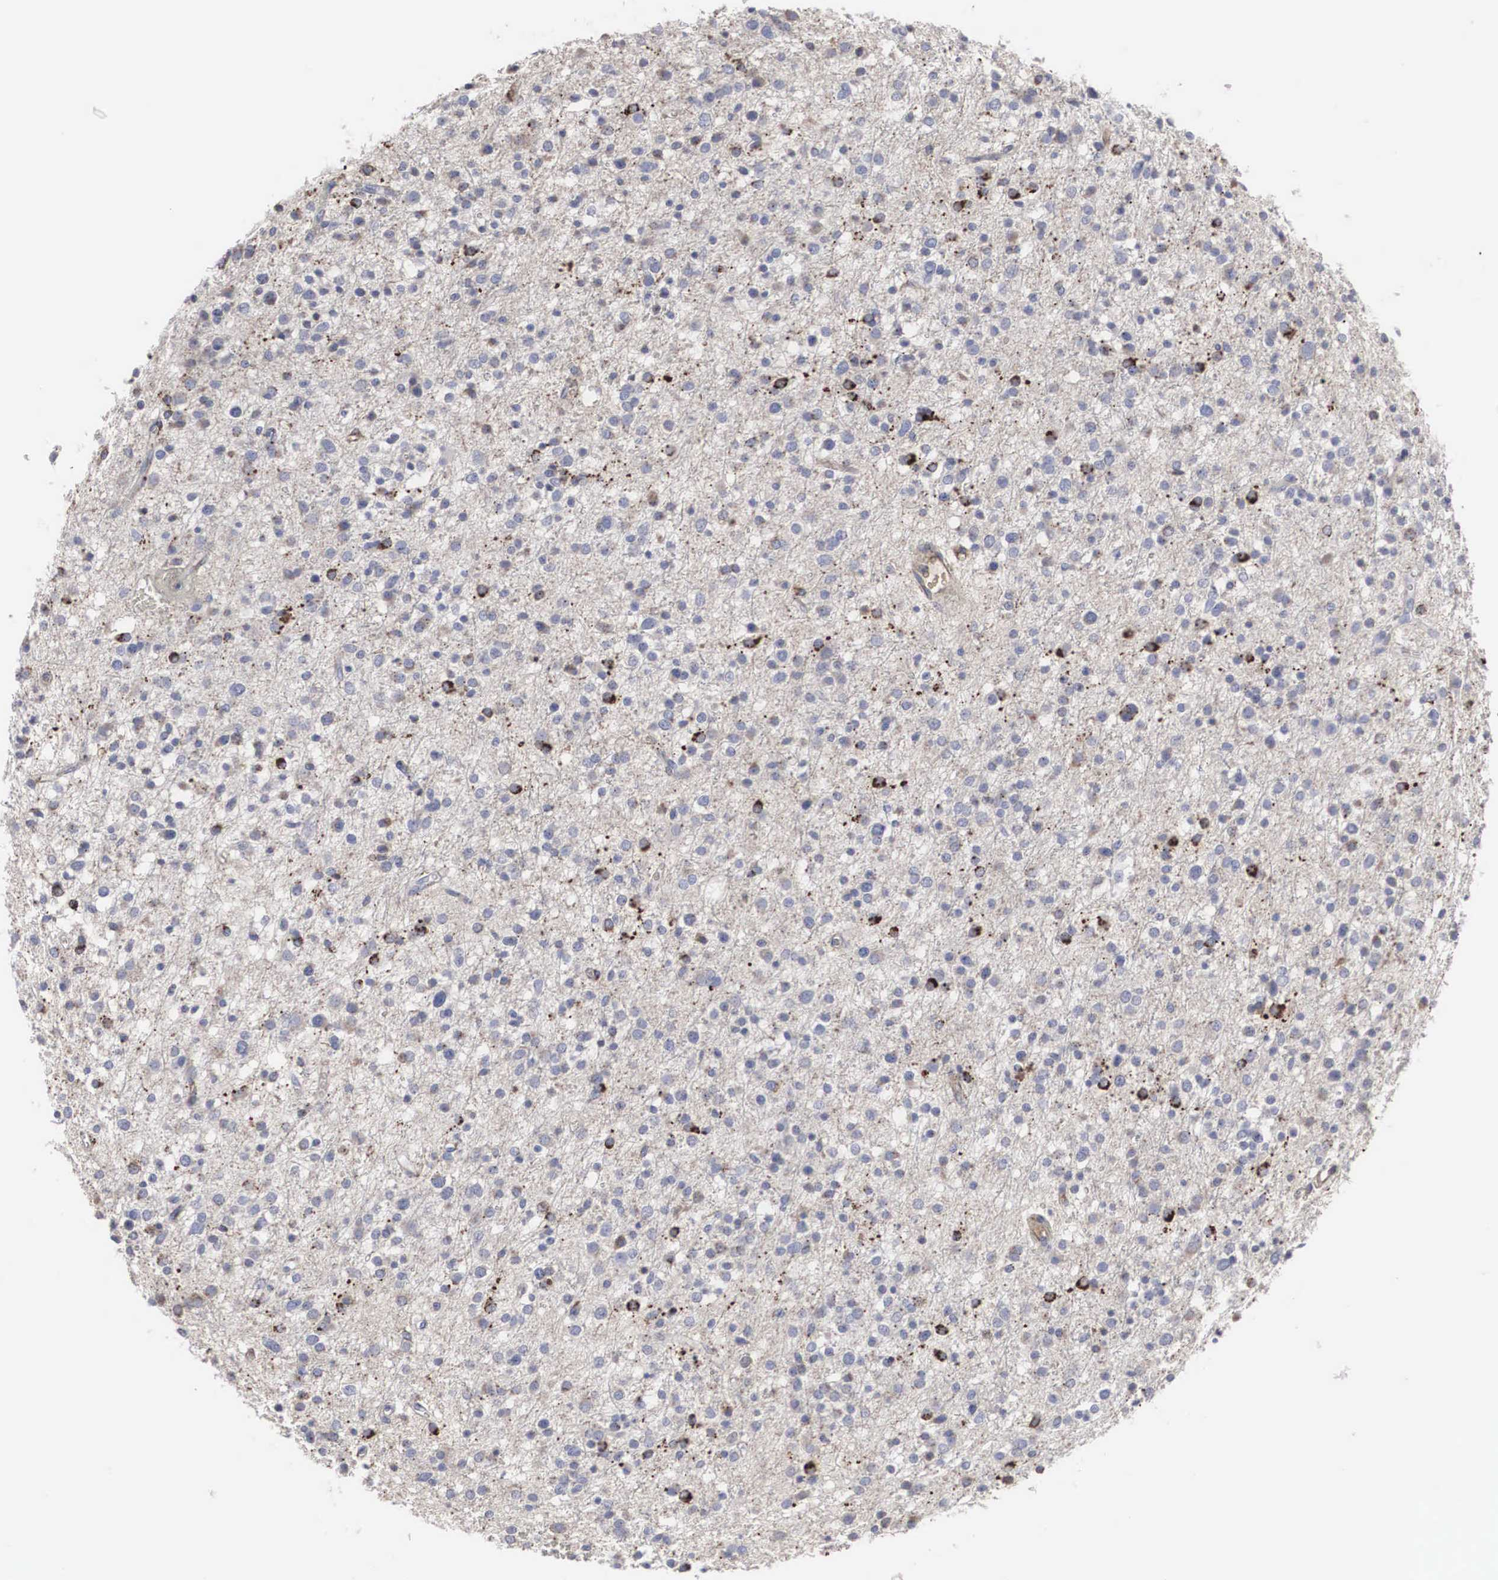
{"staining": {"intensity": "moderate", "quantity": "<25%", "location": "cytoplasmic/membranous"}, "tissue": "glioma", "cell_type": "Tumor cells", "image_type": "cancer", "snomed": [{"axis": "morphology", "description": "Glioma, malignant, Low grade"}, {"axis": "topography", "description": "Brain"}], "caption": "IHC micrograph of neoplastic tissue: human malignant glioma (low-grade) stained using immunohistochemistry (IHC) exhibits low levels of moderate protein expression localized specifically in the cytoplasmic/membranous of tumor cells, appearing as a cytoplasmic/membranous brown color.", "gene": "LGALS3BP", "patient": {"sex": "female", "age": 36}}